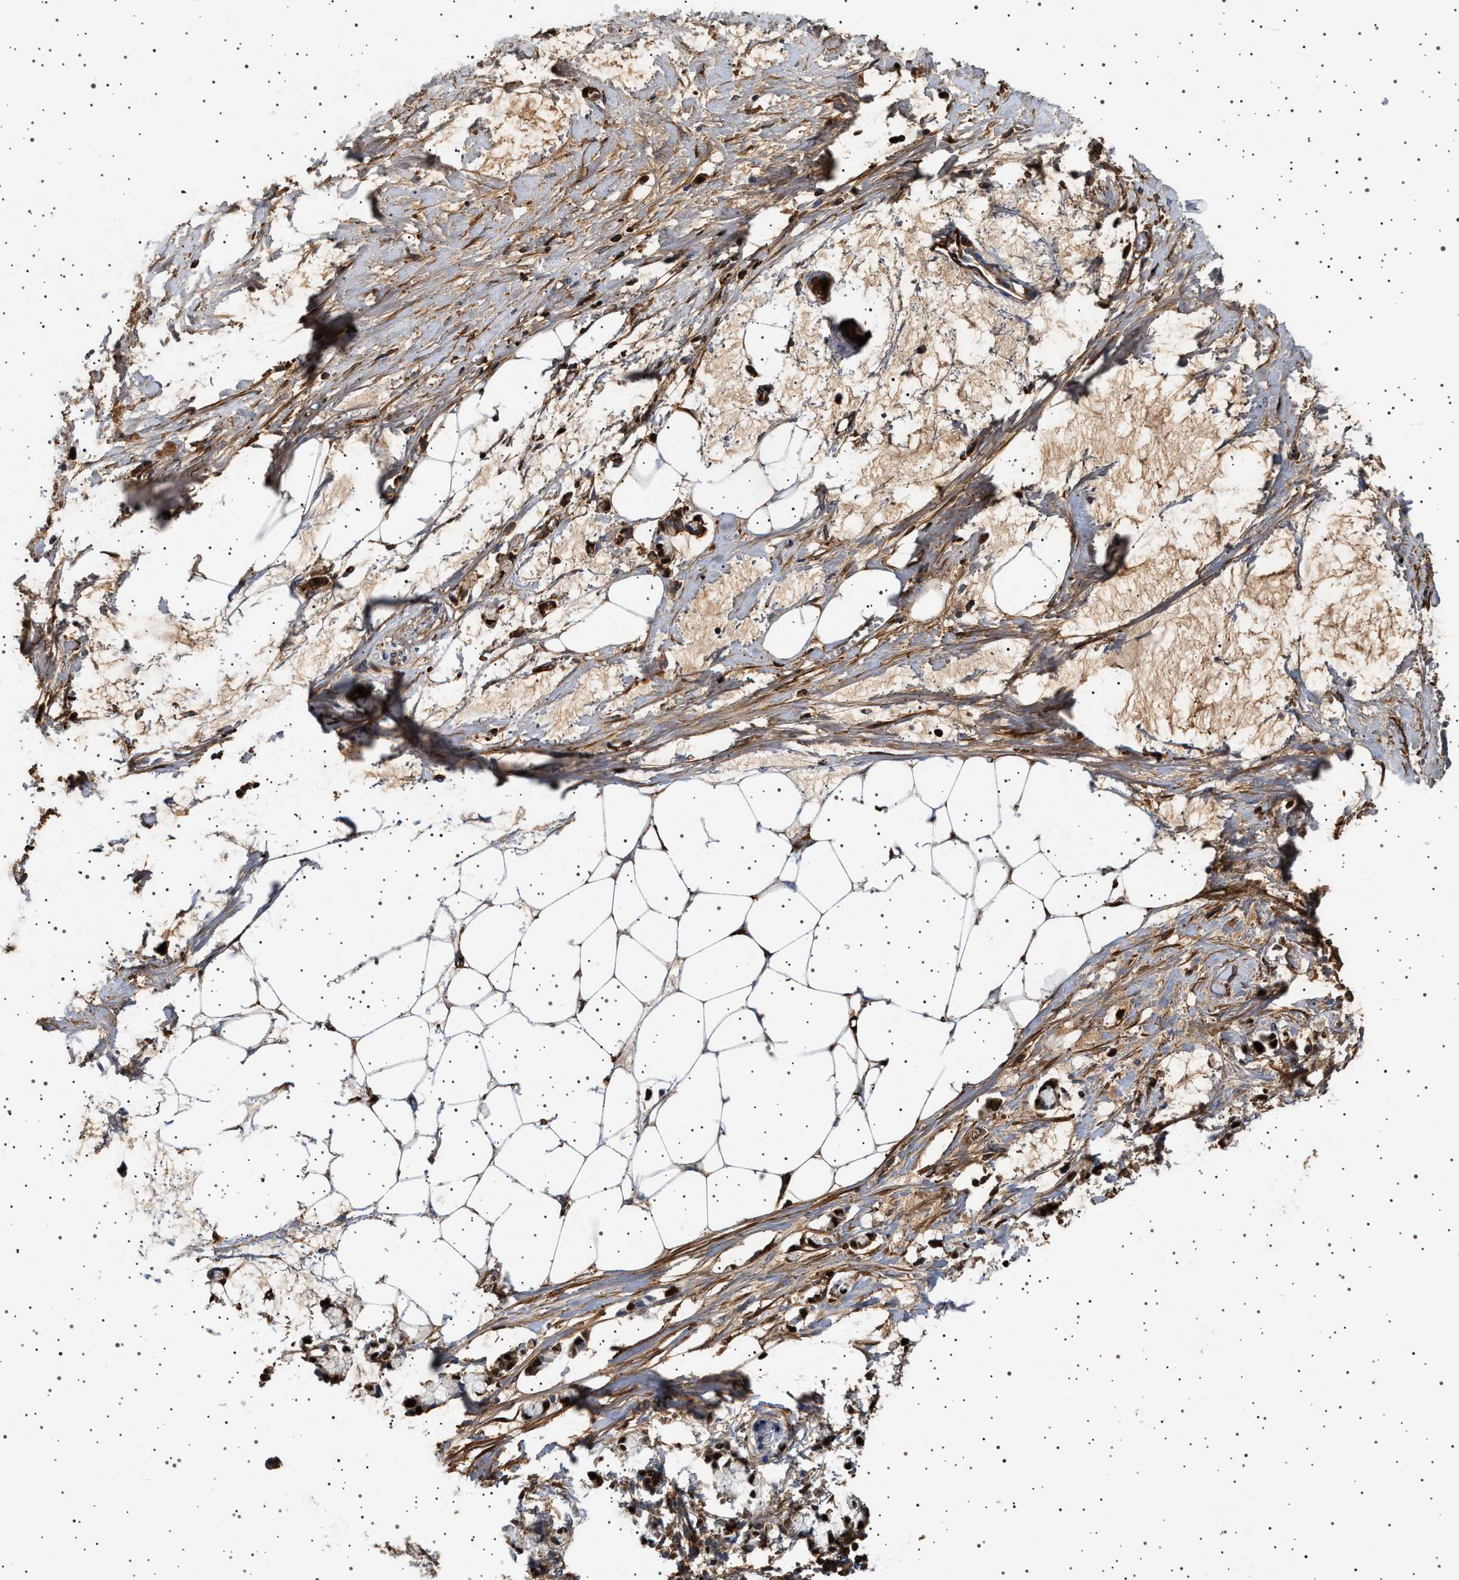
{"staining": {"intensity": "moderate", "quantity": "25%-75%", "location": "cytoplasmic/membranous"}, "tissue": "adipose tissue", "cell_type": "Adipocytes", "image_type": "normal", "snomed": [{"axis": "morphology", "description": "Normal tissue, NOS"}, {"axis": "morphology", "description": "Adenocarcinoma, NOS"}, {"axis": "topography", "description": "Colon"}, {"axis": "topography", "description": "Peripheral nerve tissue"}], "caption": "A medium amount of moderate cytoplasmic/membranous staining is present in approximately 25%-75% of adipocytes in normal adipose tissue.", "gene": "FICD", "patient": {"sex": "male", "age": 14}}